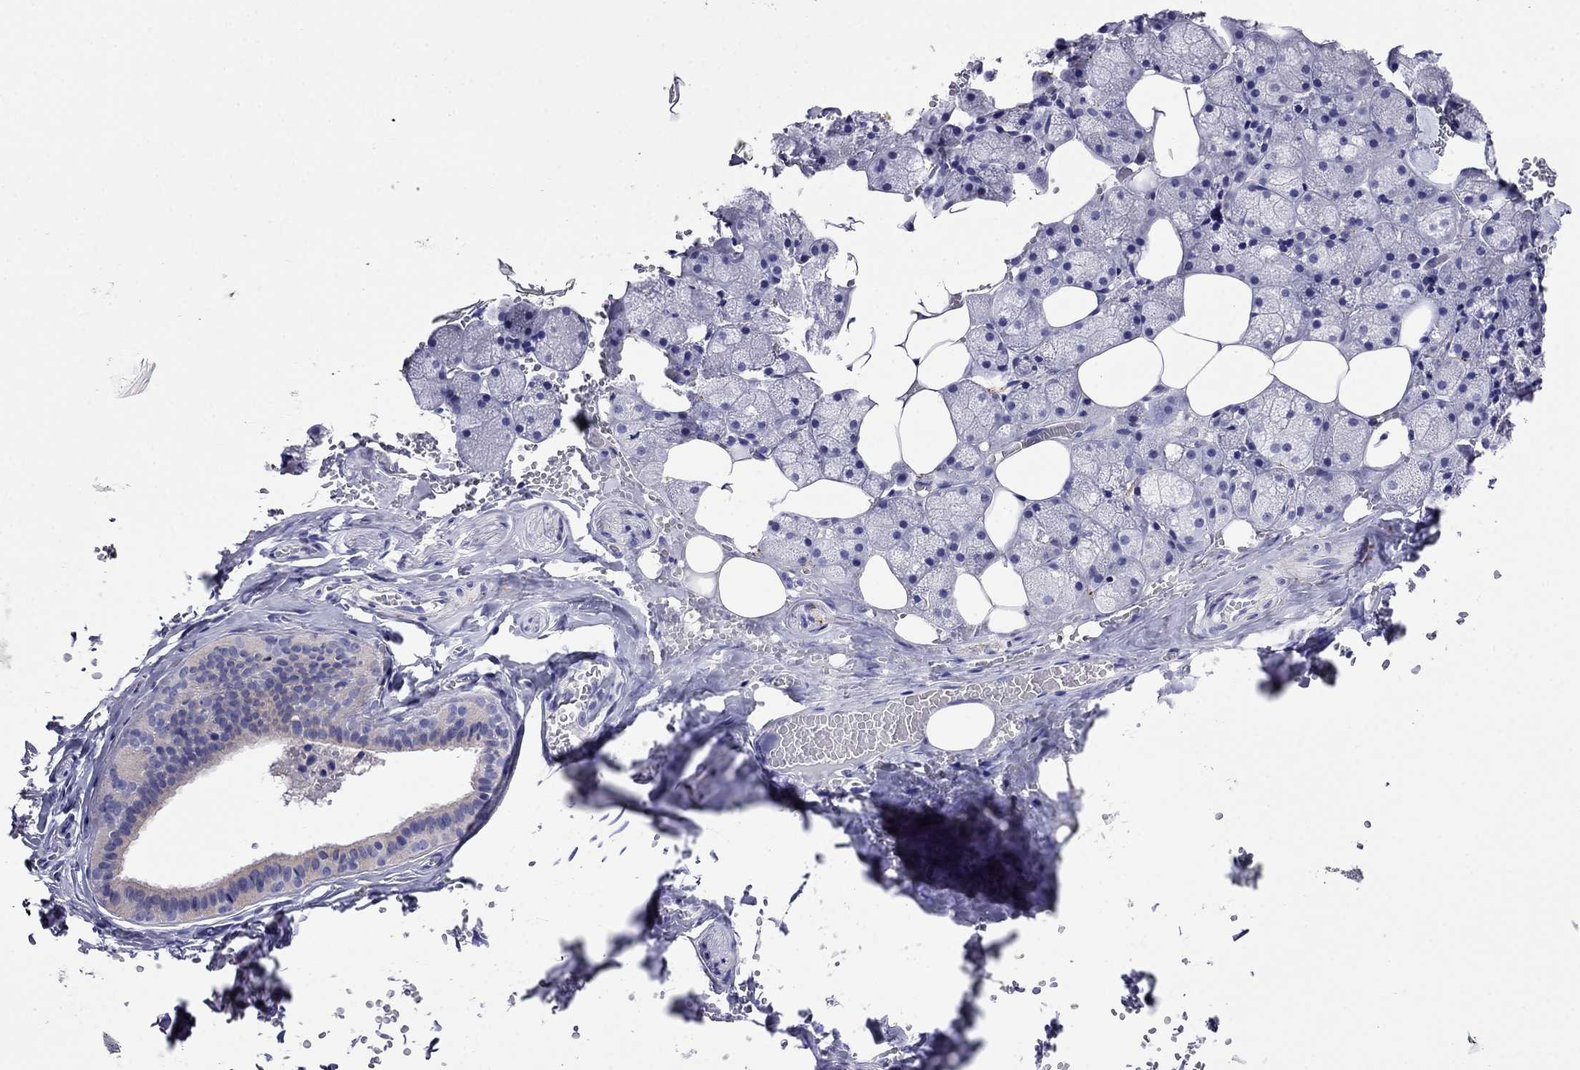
{"staining": {"intensity": "weak", "quantity": "<25%", "location": "cytoplasmic/membranous"}, "tissue": "salivary gland", "cell_type": "Glandular cells", "image_type": "normal", "snomed": [{"axis": "morphology", "description": "Normal tissue, NOS"}, {"axis": "topography", "description": "Salivary gland"}], "caption": "There is no significant staining in glandular cells of salivary gland.", "gene": "SCG2", "patient": {"sex": "male", "age": 38}}